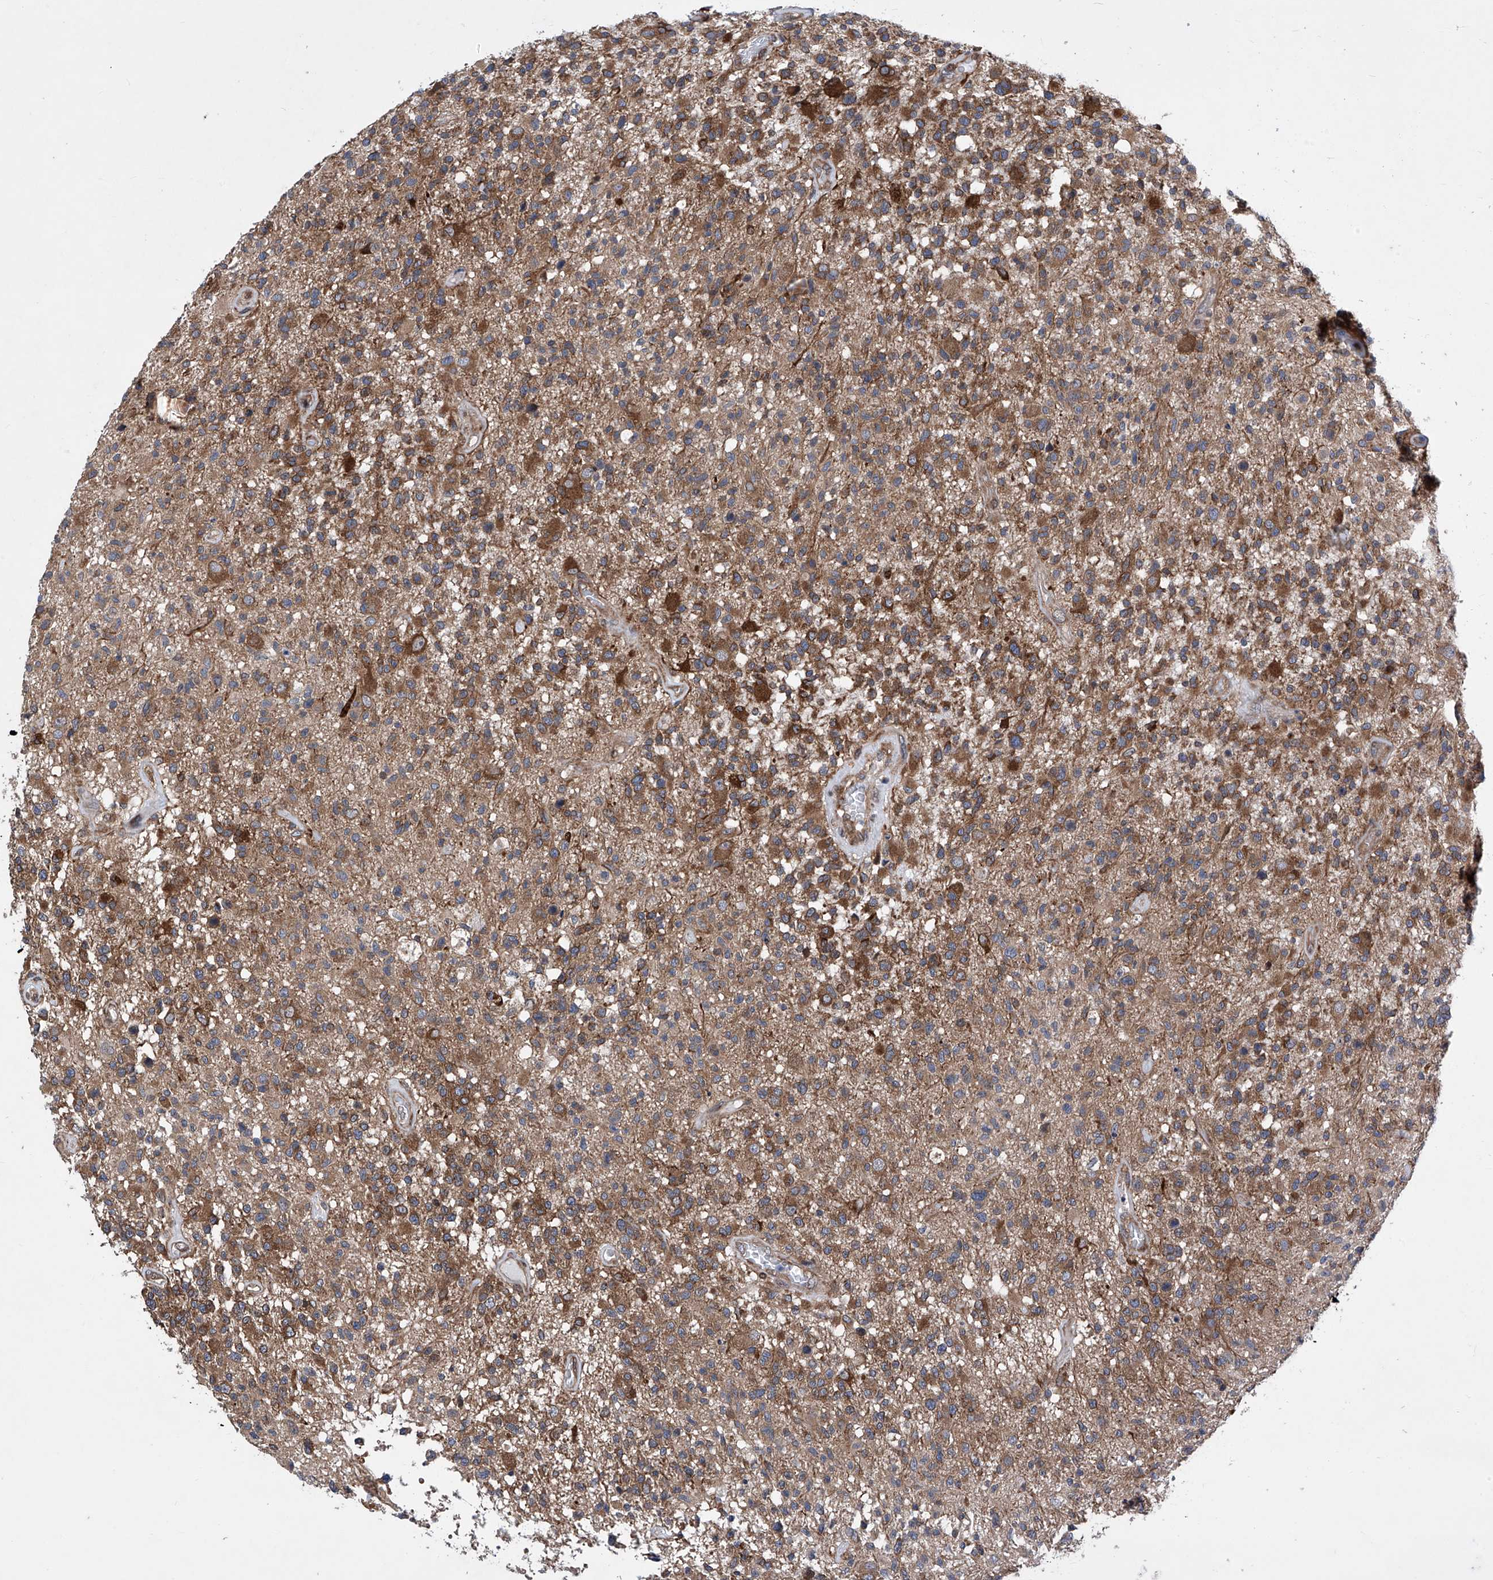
{"staining": {"intensity": "moderate", "quantity": ">75%", "location": "cytoplasmic/membranous"}, "tissue": "glioma", "cell_type": "Tumor cells", "image_type": "cancer", "snomed": [{"axis": "morphology", "description": "Glioma, malignant, High grade"}, {"axis": "morphology", "description": "Glioblastoma, NOS"}, {"axis": "topography", "description": "Brain"}], "caption": "This is an image of immunohistochemistry (IHC) staining of malignant glioma (high-grade), which shows moderate positivity in the cytoplasmic/membranous of tumor cells.", "gene": "KTI12", "patient": {"sex": "male", "age": 60}}